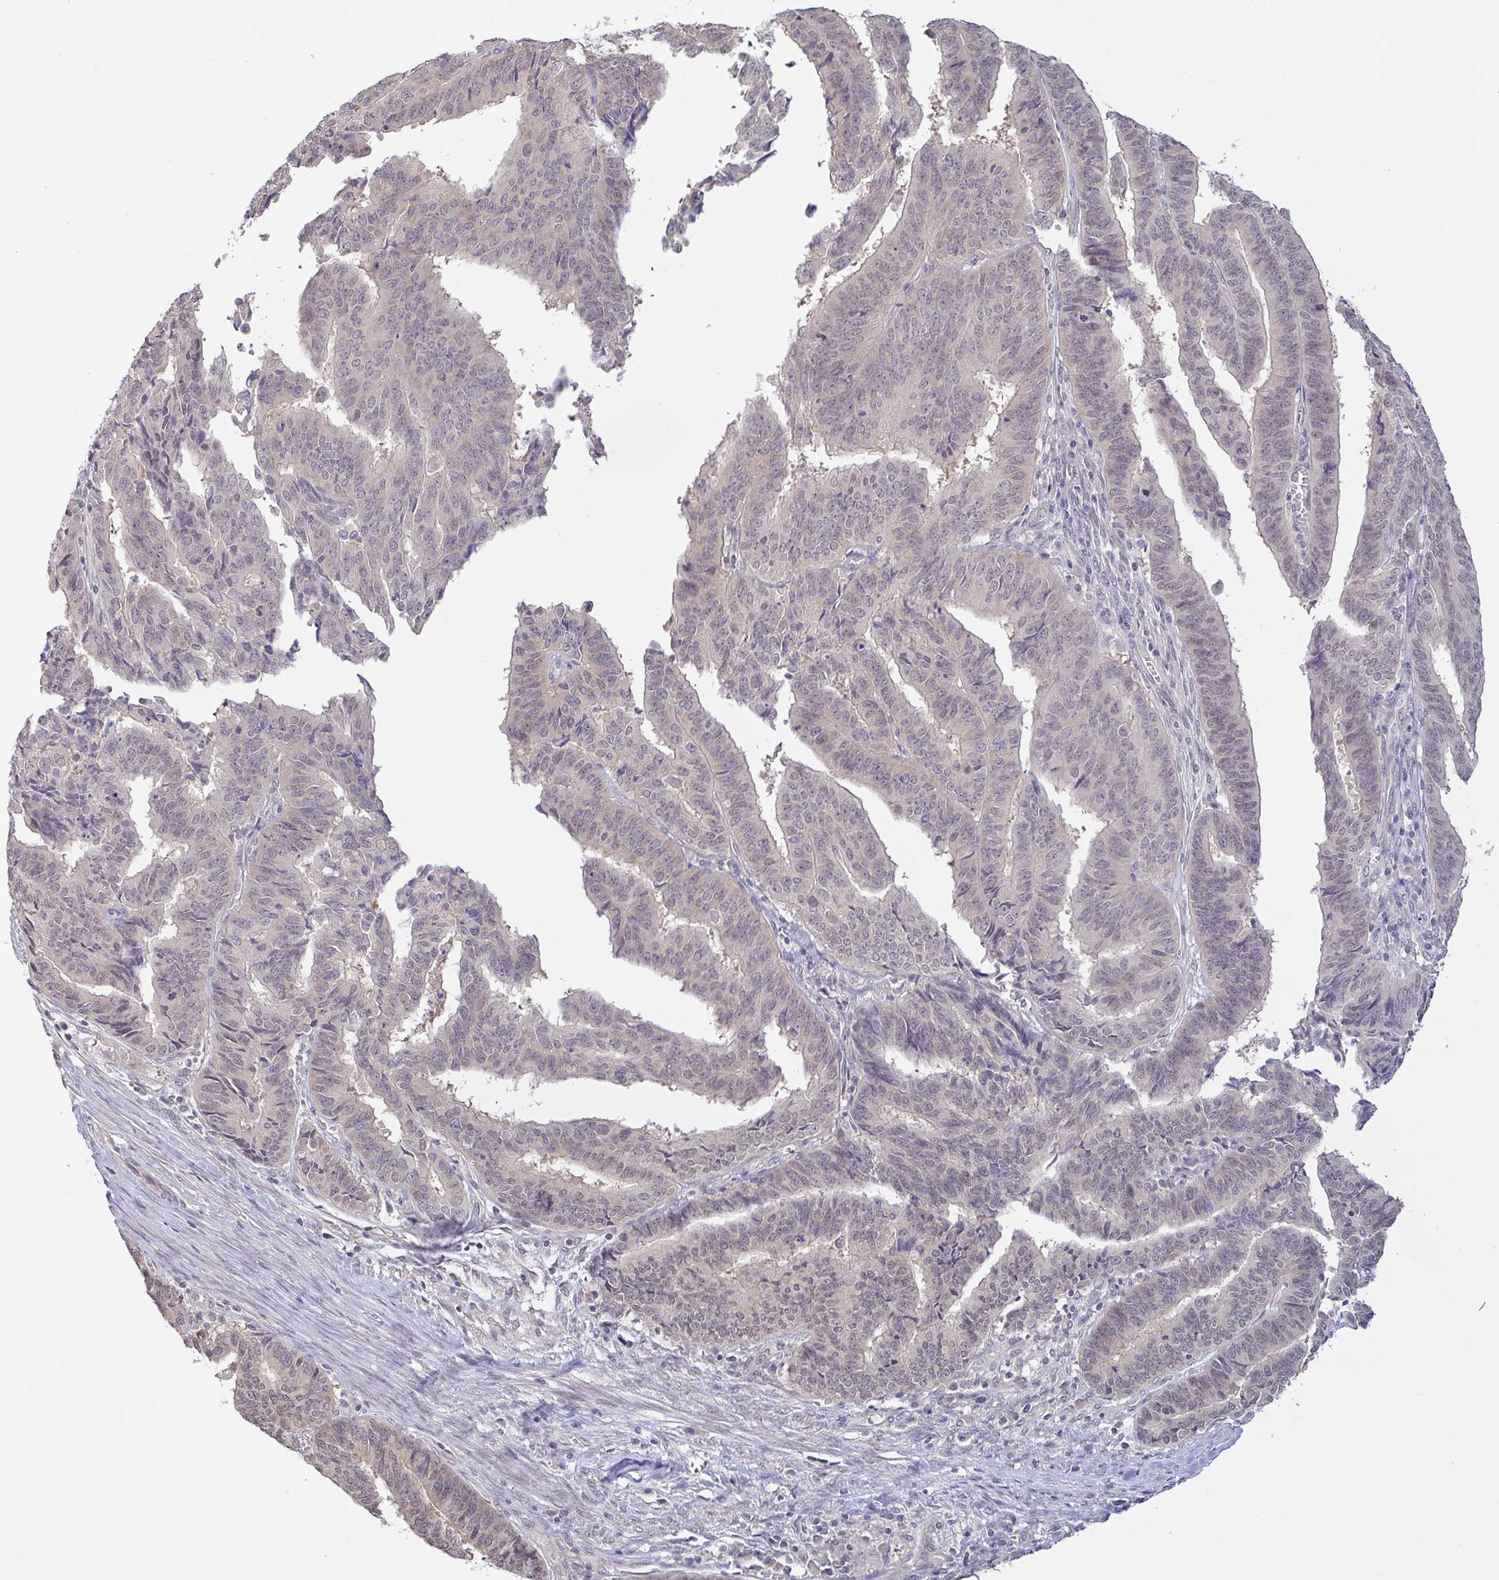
{"staining": {"intensity": "weak", "quantity": "25%-75%", "location": "nuclear"}, "tissue": "endometrial cancer", "cell_type": "Tumor cells", "image_type": "cancer", "snomed": [{"axis": "morphology", "description": "Adenocarcinoma, NOS"}, {"axis": "topography", "description": "Endometrium"}], "caption": "DAB immunohistochemical staining of human endometrial cancer reveals weak nuclear protein positivity in approximately 25%-75% of tumor cells.", "gene": "HYPK", "patient": {"sex": "female", "age": 65}}